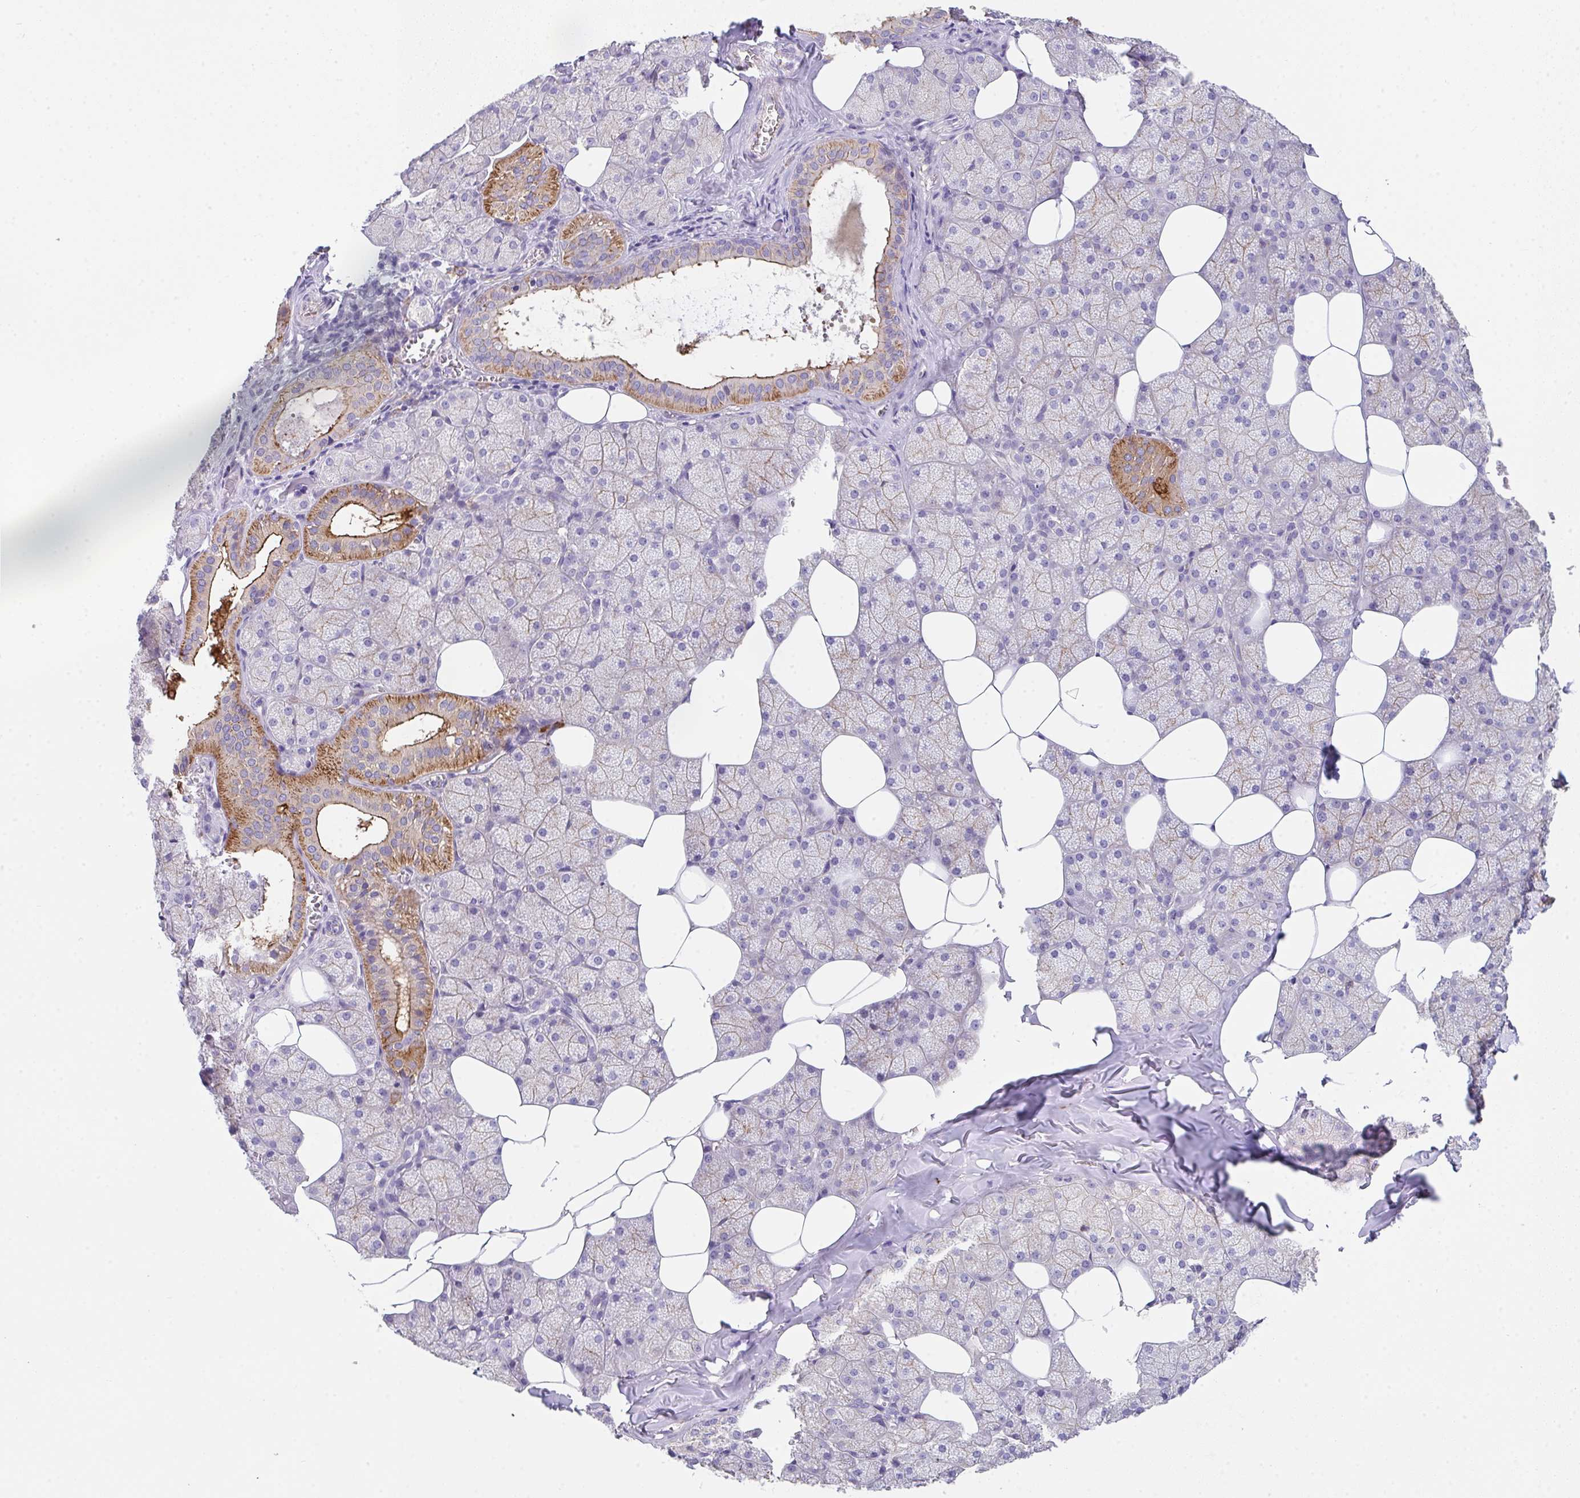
{"staining": {"intensity": "strong", "quantity": "<25%", "location": "cytoplasmic/membranous"}, "tissue": "salivary gland", "cell_type": "Glandular cells", "image_type": "normal", "snomed": [{"axis": "morphology", "description": "Normal tissue, NOS"}, {"axis": "topography", "description": "Salivary gland"}, {"axis": "topography", "description": "Peripheral nerve tissue"}], "caption": "DAB immunohistochemical staining of normal human salivary gland demonstrates strong cytoplasmic/membranous protein expression in about <25% of glandular cells.", "gene": "DBN1", "patient": {"sex": "male", "age": 38}}